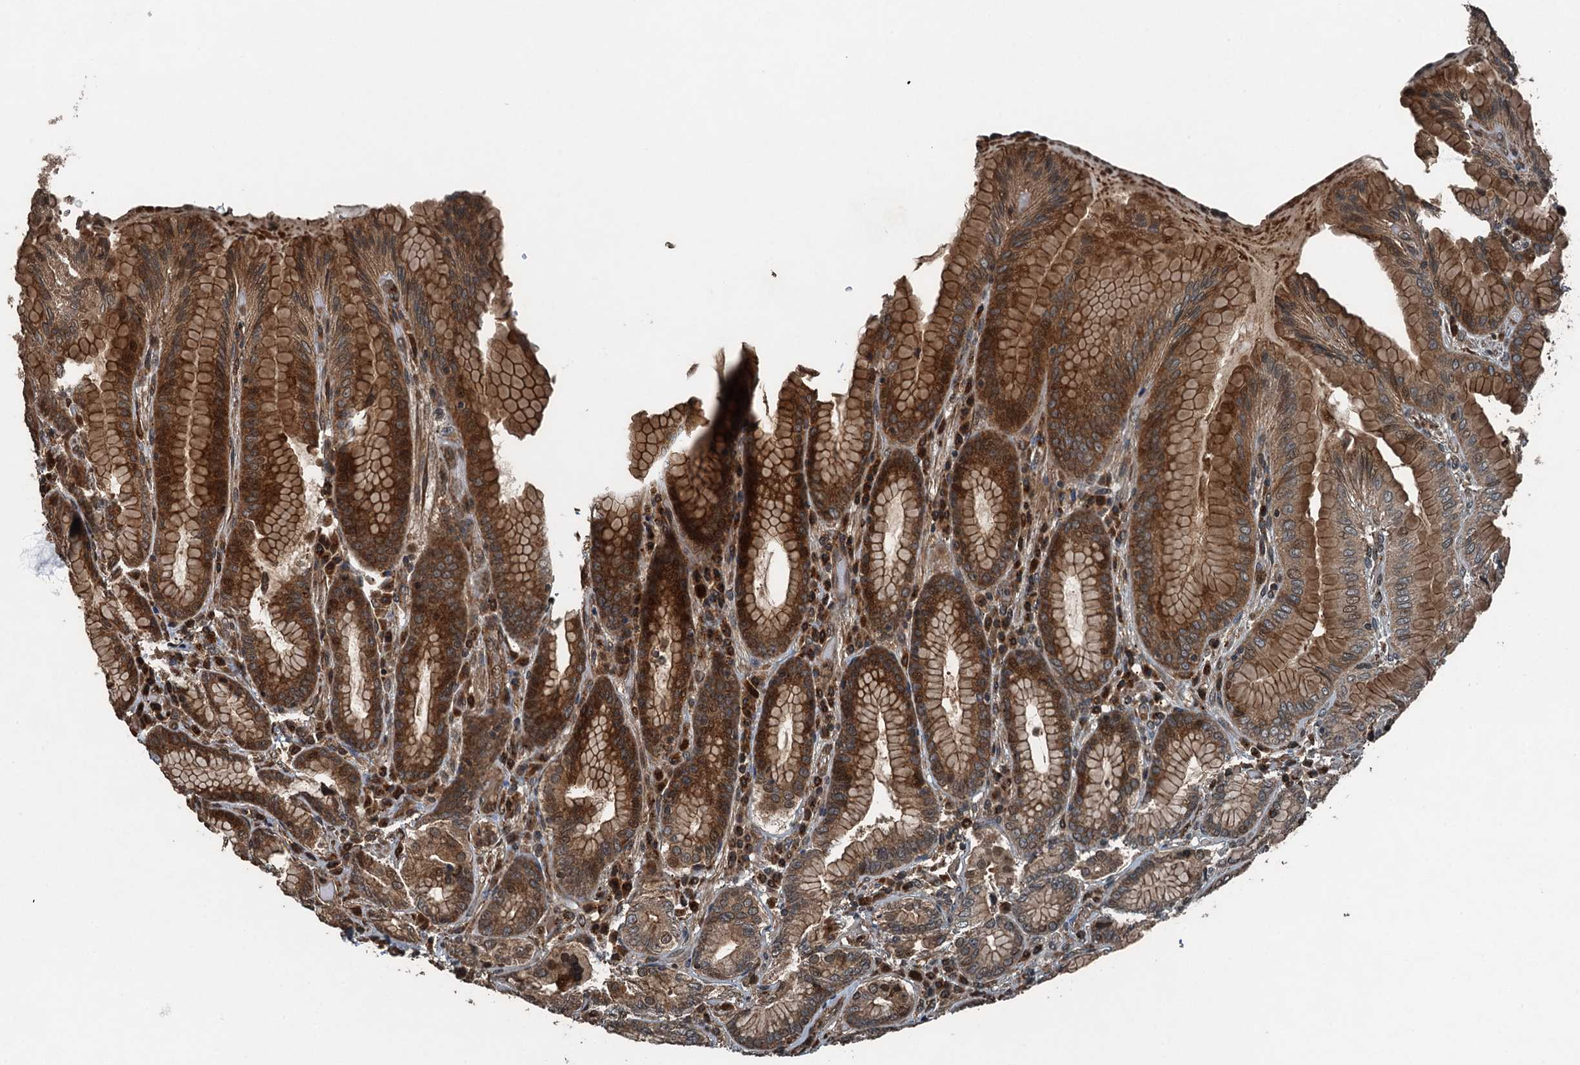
{"staining": {"intensity": "strong", "quantity": ">75%", "location": "cytoplasmic/membranous"}, "tissue": "stomach", "cell_type": "Glandular cells", "image_type": "normal", "snomed": [{"axis": "morphology", "description": "Normal tissue, NOS"}, {"axis": "topography", "description": "Stomach, upper"}, {"axis": "topography", "description": "Stomach, lower"}], "caption": "Benign stomach reveals strong cytoplasmic/membranous staining in approximately >75% of glandular cells, visualized by immunohistochemistry. The staining is performed using DAB (3,3'-diaminobenzidine) brown chromogen to label protein expression. The nuclei are counter-stained blue using hematoxylin.", "gene": "TCTN1", "patient": {"sex": "female", "age": 76}}